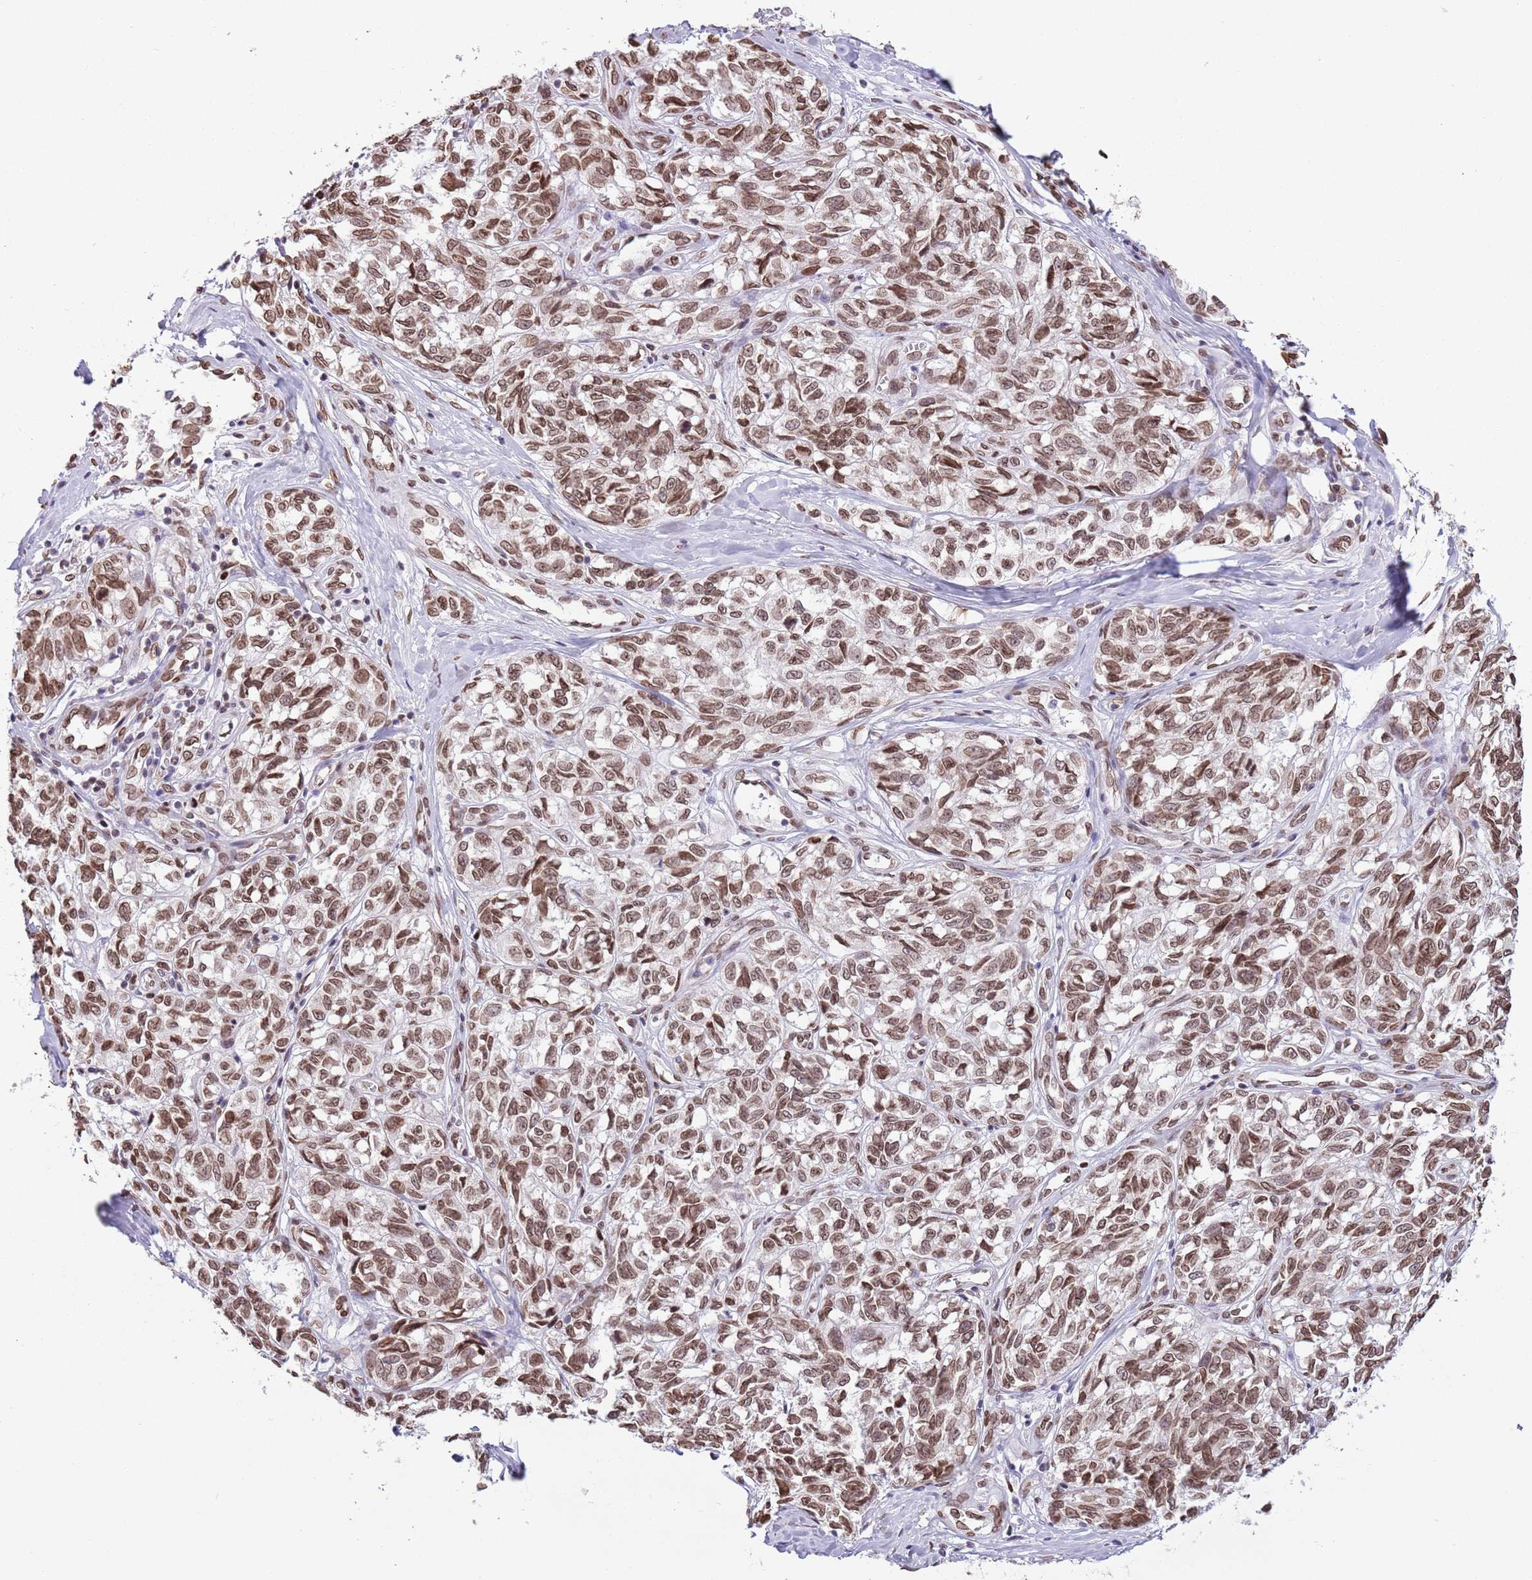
{"staining": {"intensity": "moderate", "quantity": ">75%", "location": "cytoplasmic/membranous,nuclear"}, "tissue": "melanoma", "cell_type": "Tumor cells", "image_type": "cancer", "snomed": [{"axis": "morphology", "description": "Normal tissue, NOS"}, {"axis": "morphology", "description": "Malignant melanoma, NOS"}, {"axis": "topography", "description": "Skin"}], "caption": "Human melanoma stained with a brown dye shows moderate cytoplasmic/membranous and nuclear positive staining in about >75% of tumor cells.", "gene": "ZGLP1", "patient": {"sex": "female", "age": 64}}